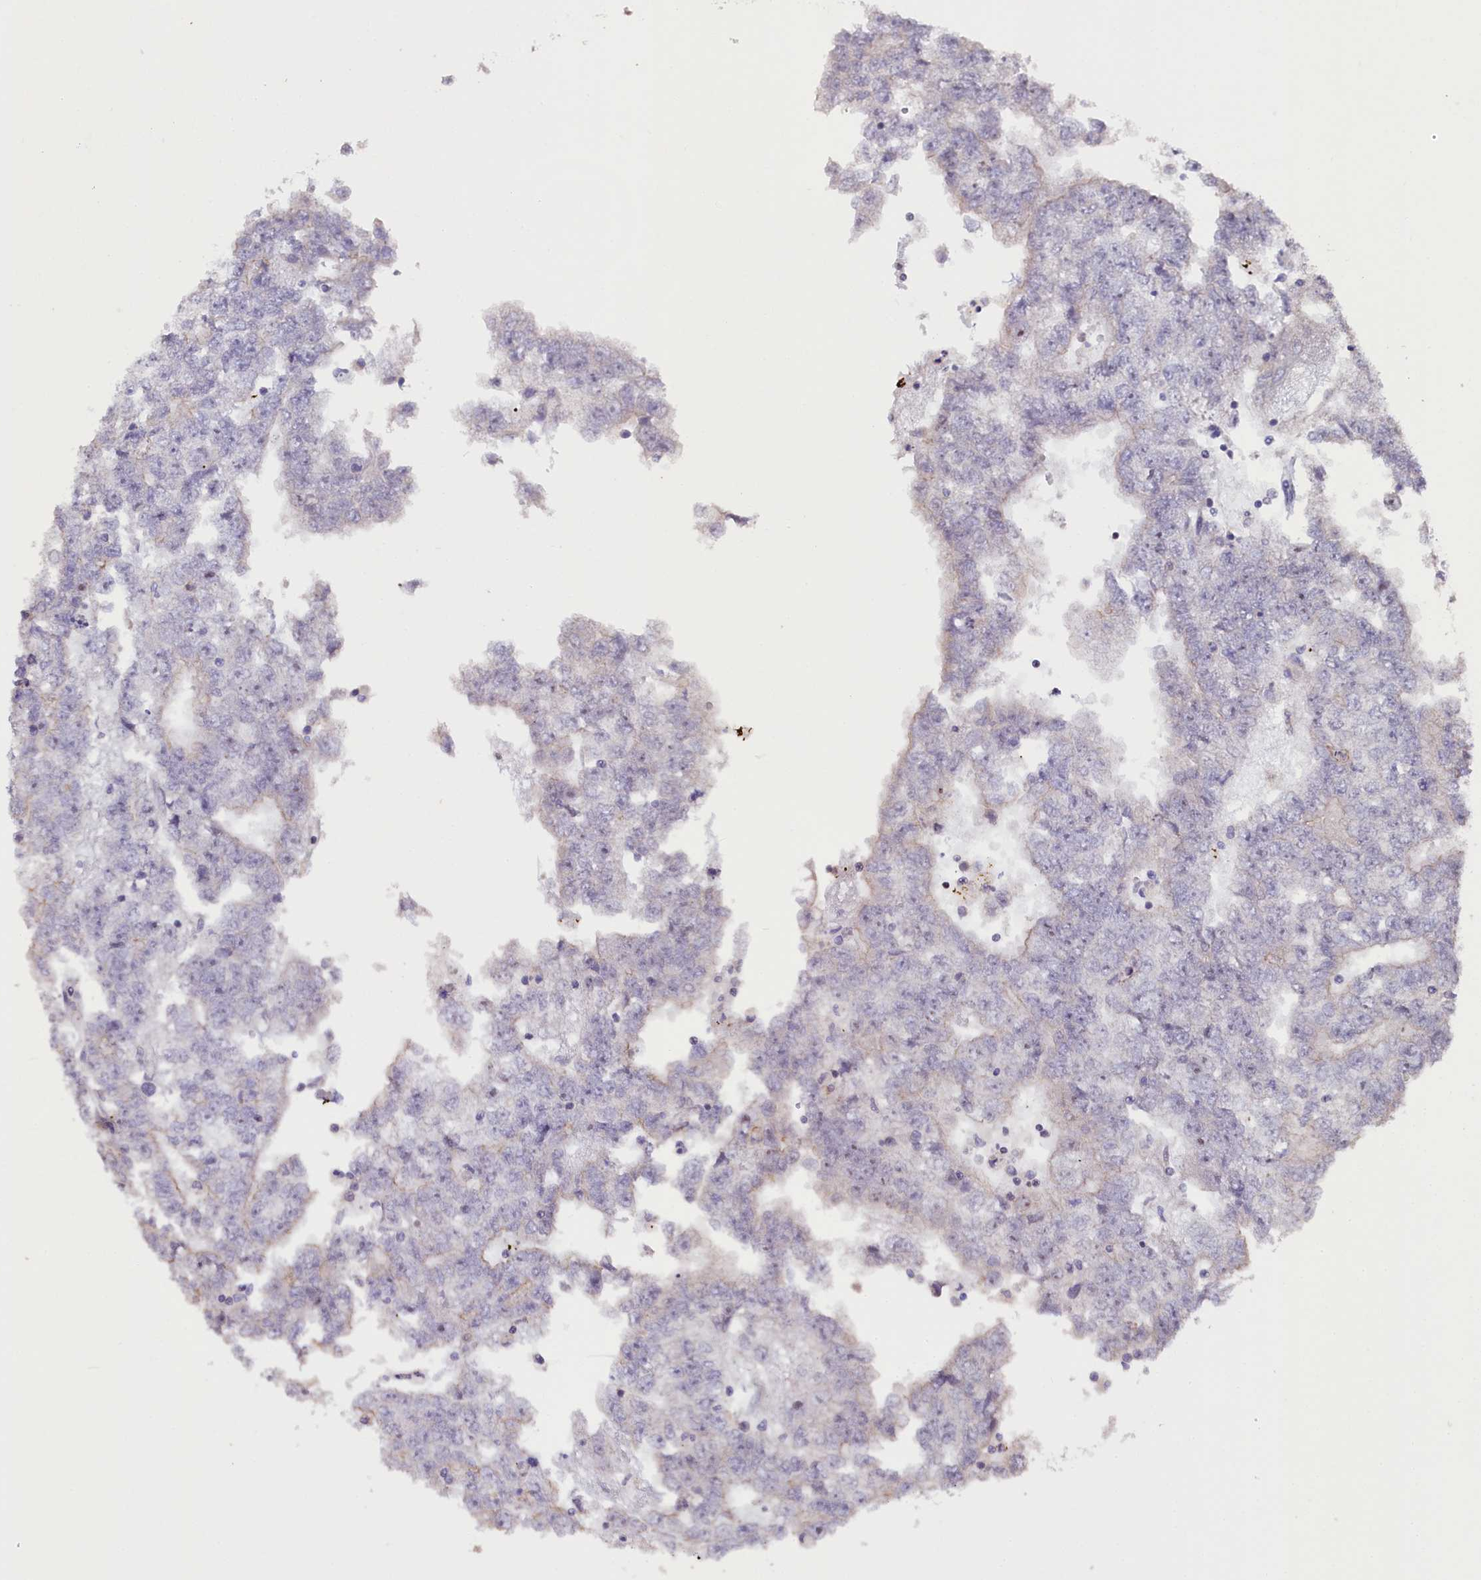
{"staining": {"intensity": "weak", "quantity": "<25%", "location": "cytoplasmic/membranous"}, "tissue": "testis cancer", "cell_type": "Tumor cells", "image_type": "cancer", "snomed": [{"axis": "morphology", "description": "Carcinoma, Embryonal, NOS"}, {"axis": "topography", "description": "Testis"}], "caption": "A high-resolution photomicrograph shows IHC staining of embryonal carcinoma (testis), which demonstrates no significant expression in tumor cells.", "gene": "RPUSD3", "patient": {"sex": "male", "age": 25}}